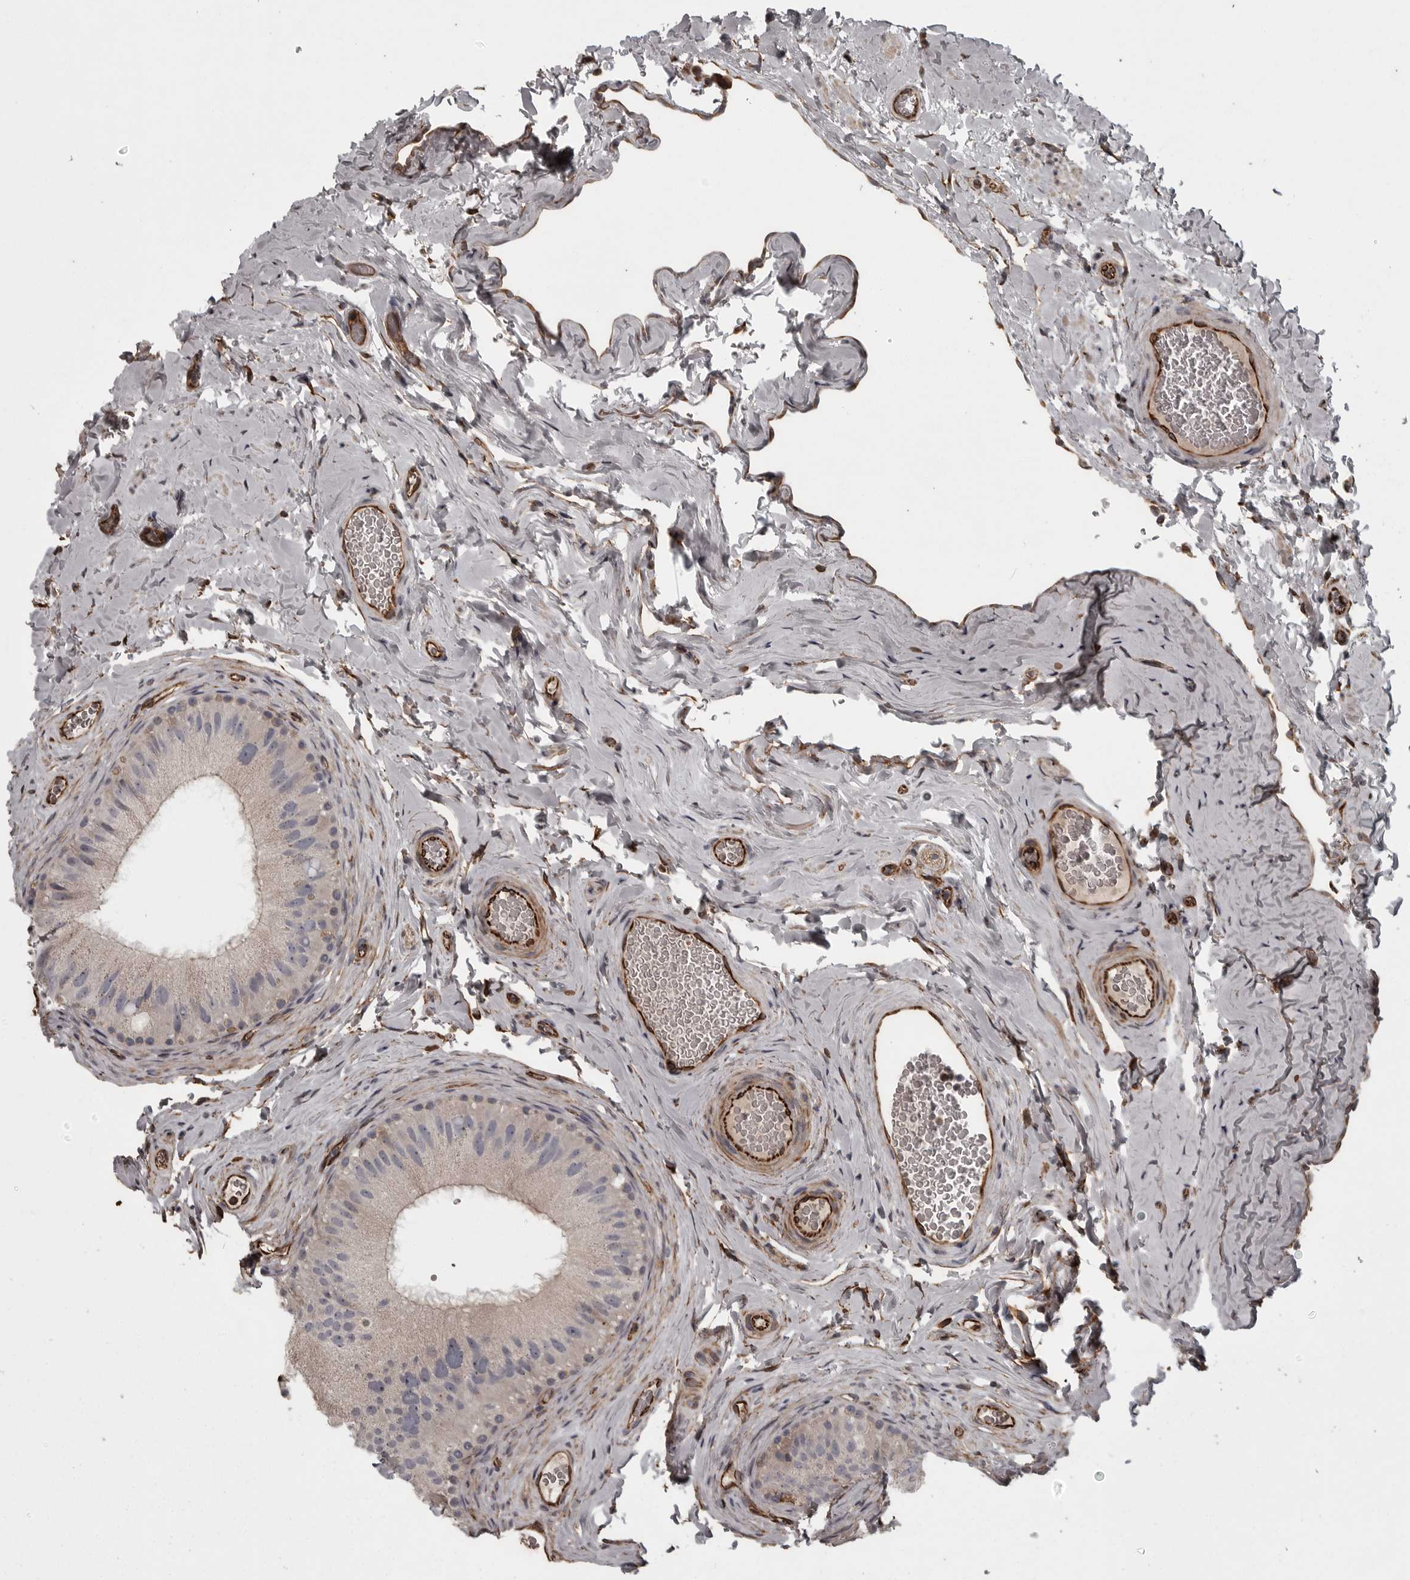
{"staining": {"intensity": "strong", "quantity": "<25%", "location": "cytoplasmic/membranous"}, "tissue": "epididymis", "cell_type": "Glandular cells", "image_type": "normal", "snomed": [{"axis": "morphology", "description": "Normal tissue, NOS"}, {"axis": "topography", "description": "Vascular tissue"}, {"axis": "topography", "description": "Epididymis"}], "caption": "Immunohistochemistry photomicrograph of unremarkable epididymis: epididymis stained using immunohistochemistry (IHC) exhibits medium levels of strong protein expression localized specifically in the cytoplasmic/membranous of glandular cells, appearing as a cytoplasmic/membranous brown color.", "gene": "FAAP100", "patient": {"sex": "male", "age": 49}}